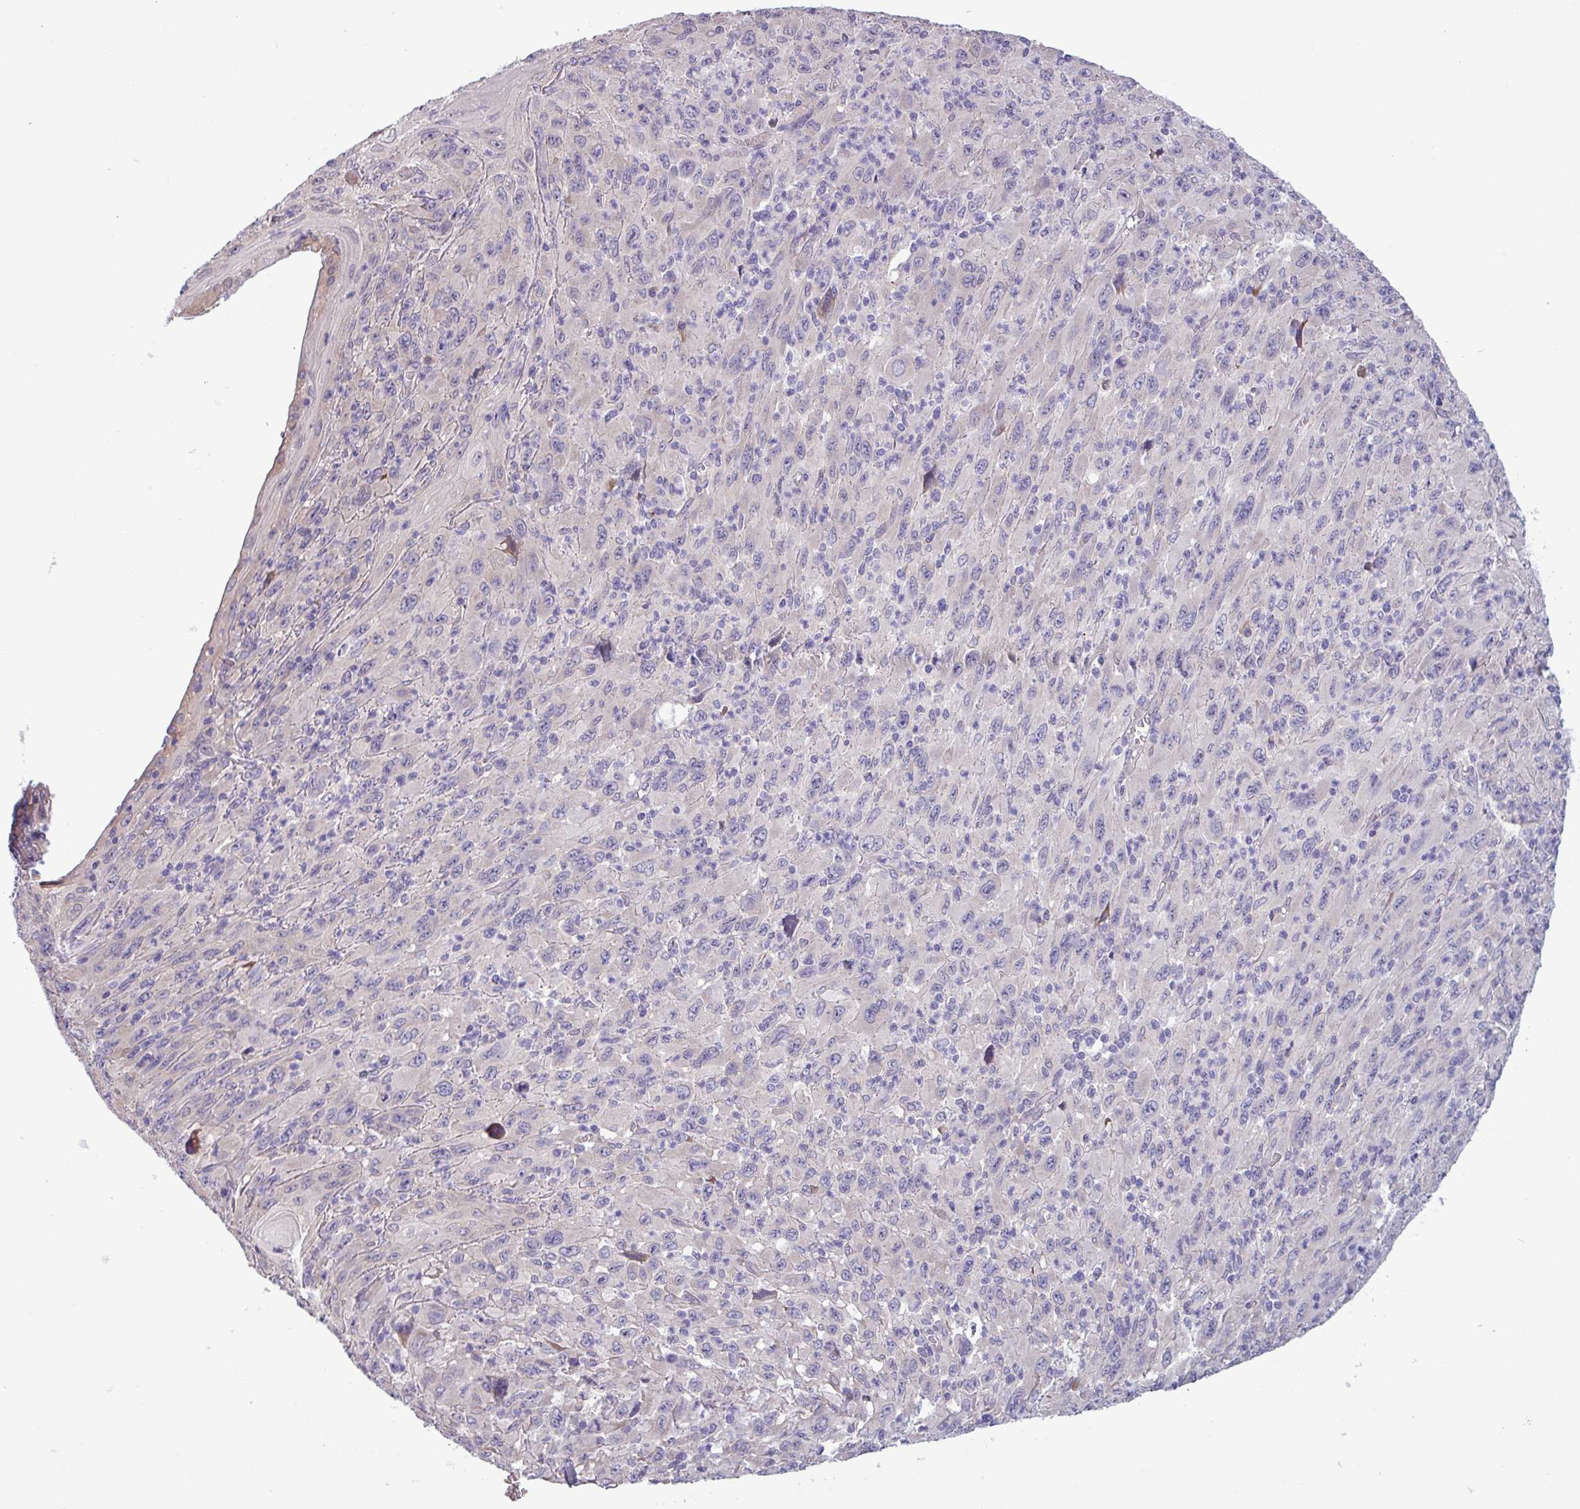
{"staining": {"intensity": "negative", "quantity": "none", "location": "none"}, "tissue": "melanoma", "cell_type": "Tumor cells", "image_type": "cancer", "snomed": [{"axis": "morphology", "description": "Malignant melanoma, Metastatic site"}, {"axis": "topography", "description": "Skin"}], "caption": "IHC histopathology image of neoplastic tissue: melanoma stained with DAB demonstrates no significant protein positivity in tumor cells. (Immunohistochemistry, brightfield microscopy, high magnification).", "gene": "C20orf27", "patient": {"sex": "female", "age": 56}}